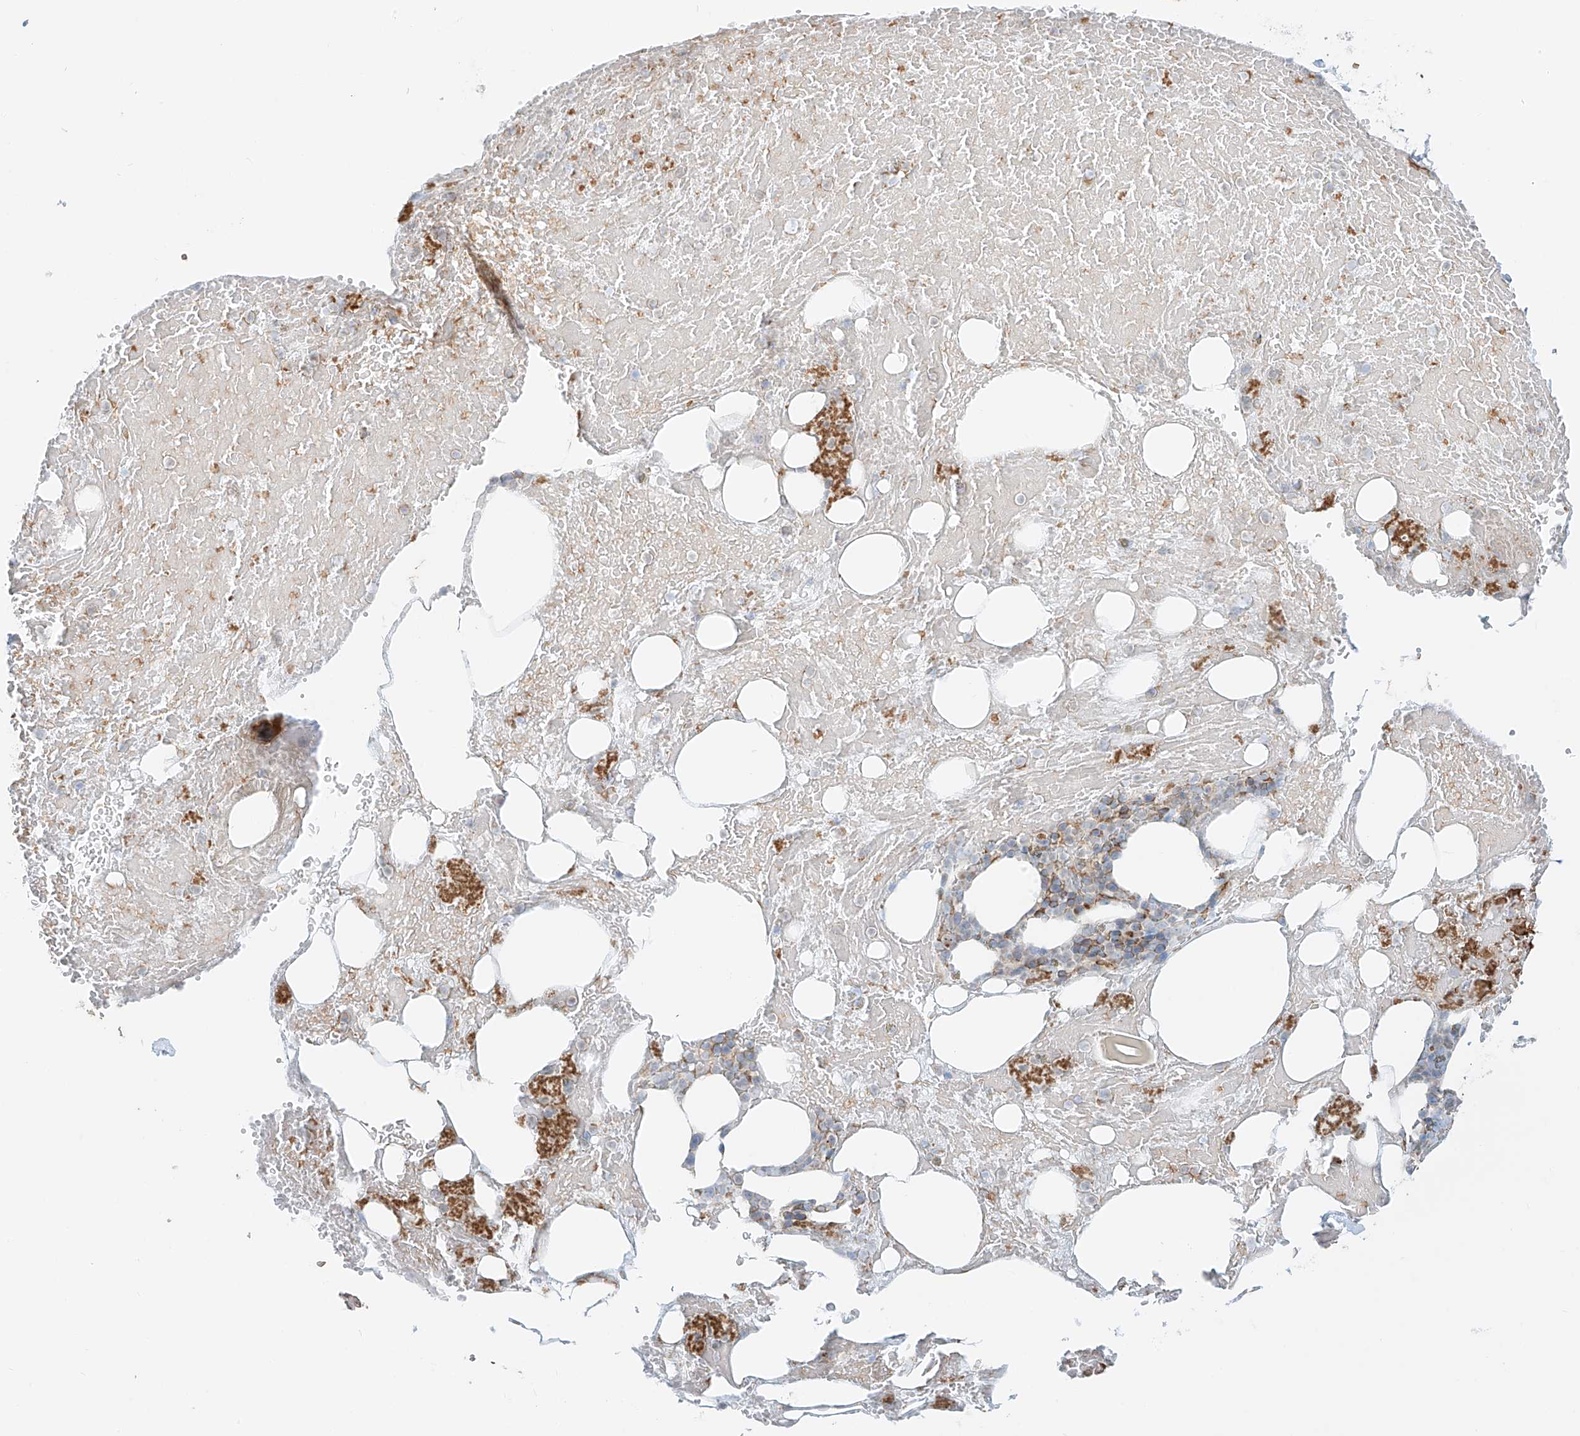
{"staining": {"intensity": "moderate", "quantity": "25%-75%", "location": "cytoplasmic/membranous"}, "tissue": "bone marrow", "cell_type": "Hematopoietic cells", "image_type": "normal", "snomed": [{"axis": "morphology", "description": "Normal tissue, NOS"}, {"axis": "topography", "description": "Bone marrow"}], "caption": "High-magnification brightfield microscopy of unremarkable bone marrow stained with DAB (brown) and counterstained with hematoxylin (blue). hematopoietic cells exhibit moderate cytoplasmic/membranous expression is present in about25%-75% of cells. The protein is stained brown, and the nuclei are stained in blue (DAB (3,3'-diaminobenzidine) IHC with brightfield microscopy, high magnification).", "gene": "EIPR1", "patient": {"sex": "male", "age": 60}}